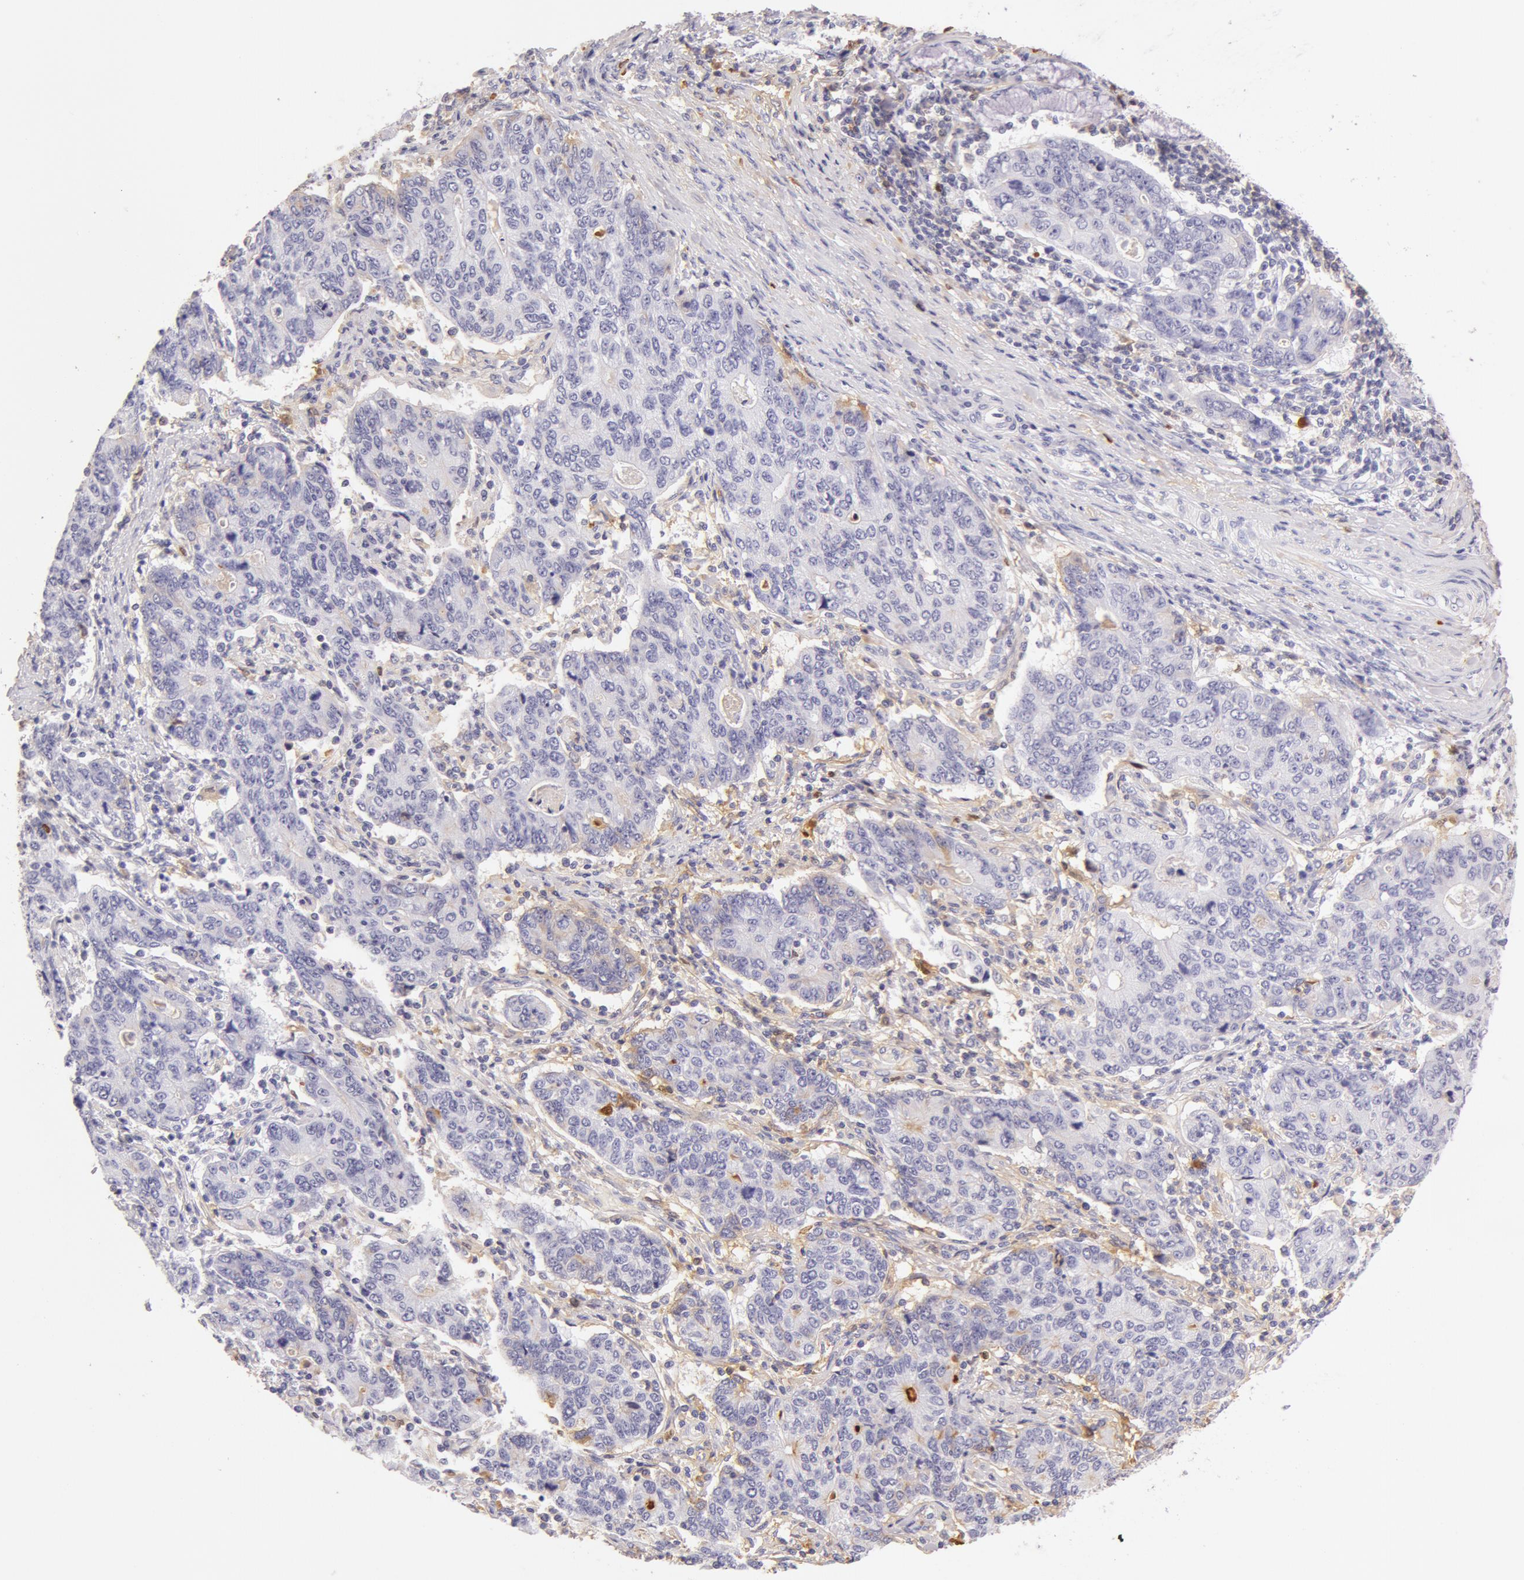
{"staining": {"intensity": "negative", "quantity": "none", "location": "none"}, "tissue": "stomach cancer", "cell_type": "Tumor cells", "image_type": "cancer", "snomed": [{"axis": "morphology", "description": "Adenocarcinoma, NOS"}, {"axis": "topography", "description": "Esophagus"}, {"axis": "topography", "description": "Stomach"}], "caption": "A photomicrograph of human stomach adenocarcinoma is negative for staining in tumor cells. Nuclei are stained in blue.", "gene": "AHSG", "patient": {"sex": "male", "age": 74}}